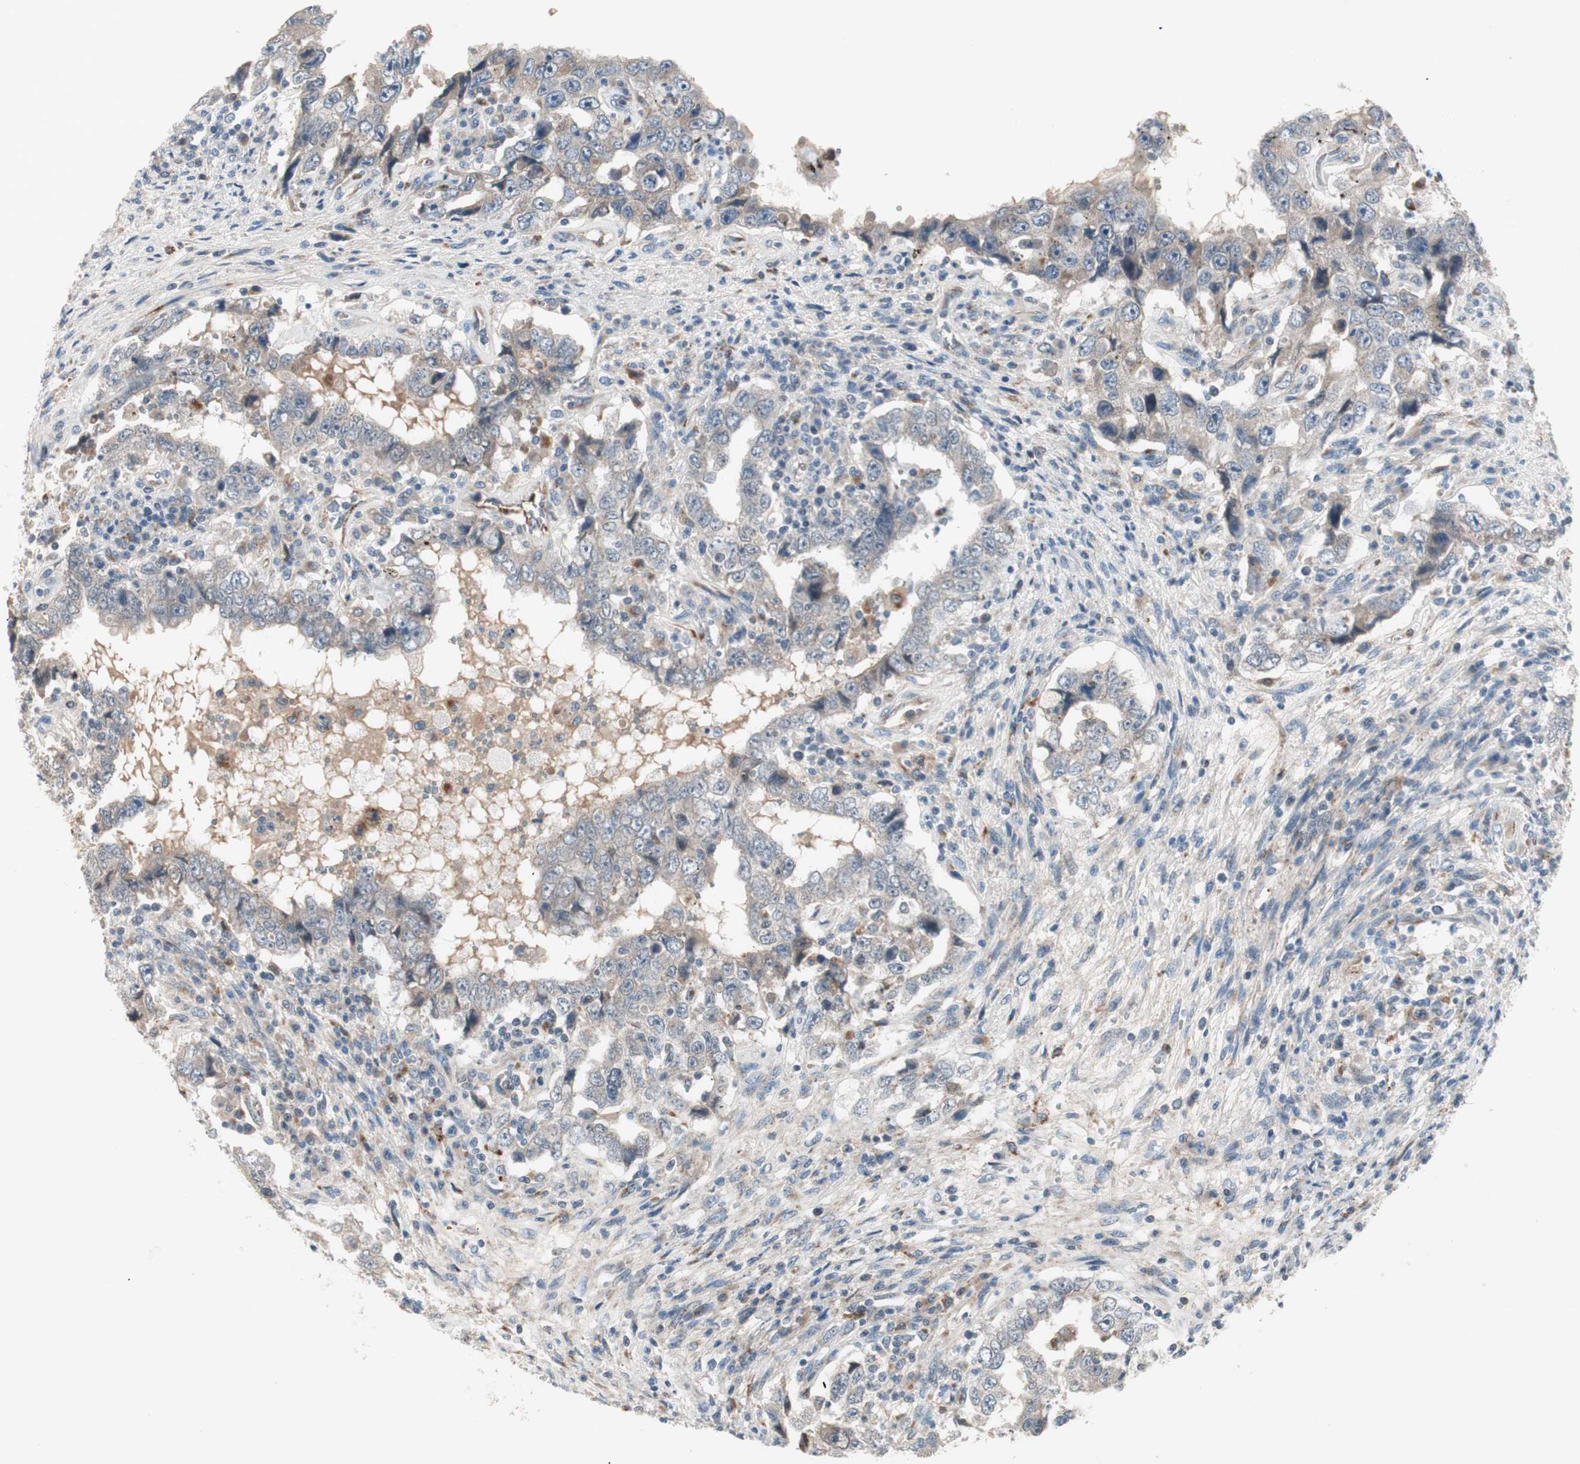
{"staining": {"intensity": "negative", "quantity": "none", "location": "none"}, "tissue": "testis cancer", "cell_type": "Tumor cells", "image_type": "cancer", "snomed": [{"axis": "morphology", "description": "Carcinoma, Embryonal, NOS"}, {"axis": "topography", "description": "Testis"}], "caption": "The histopathology image displays no staining of tumor cells in testis embryonal carcinoma.", "gene": "FGFR4", "patient": {"sex": "male", "age": 26}}